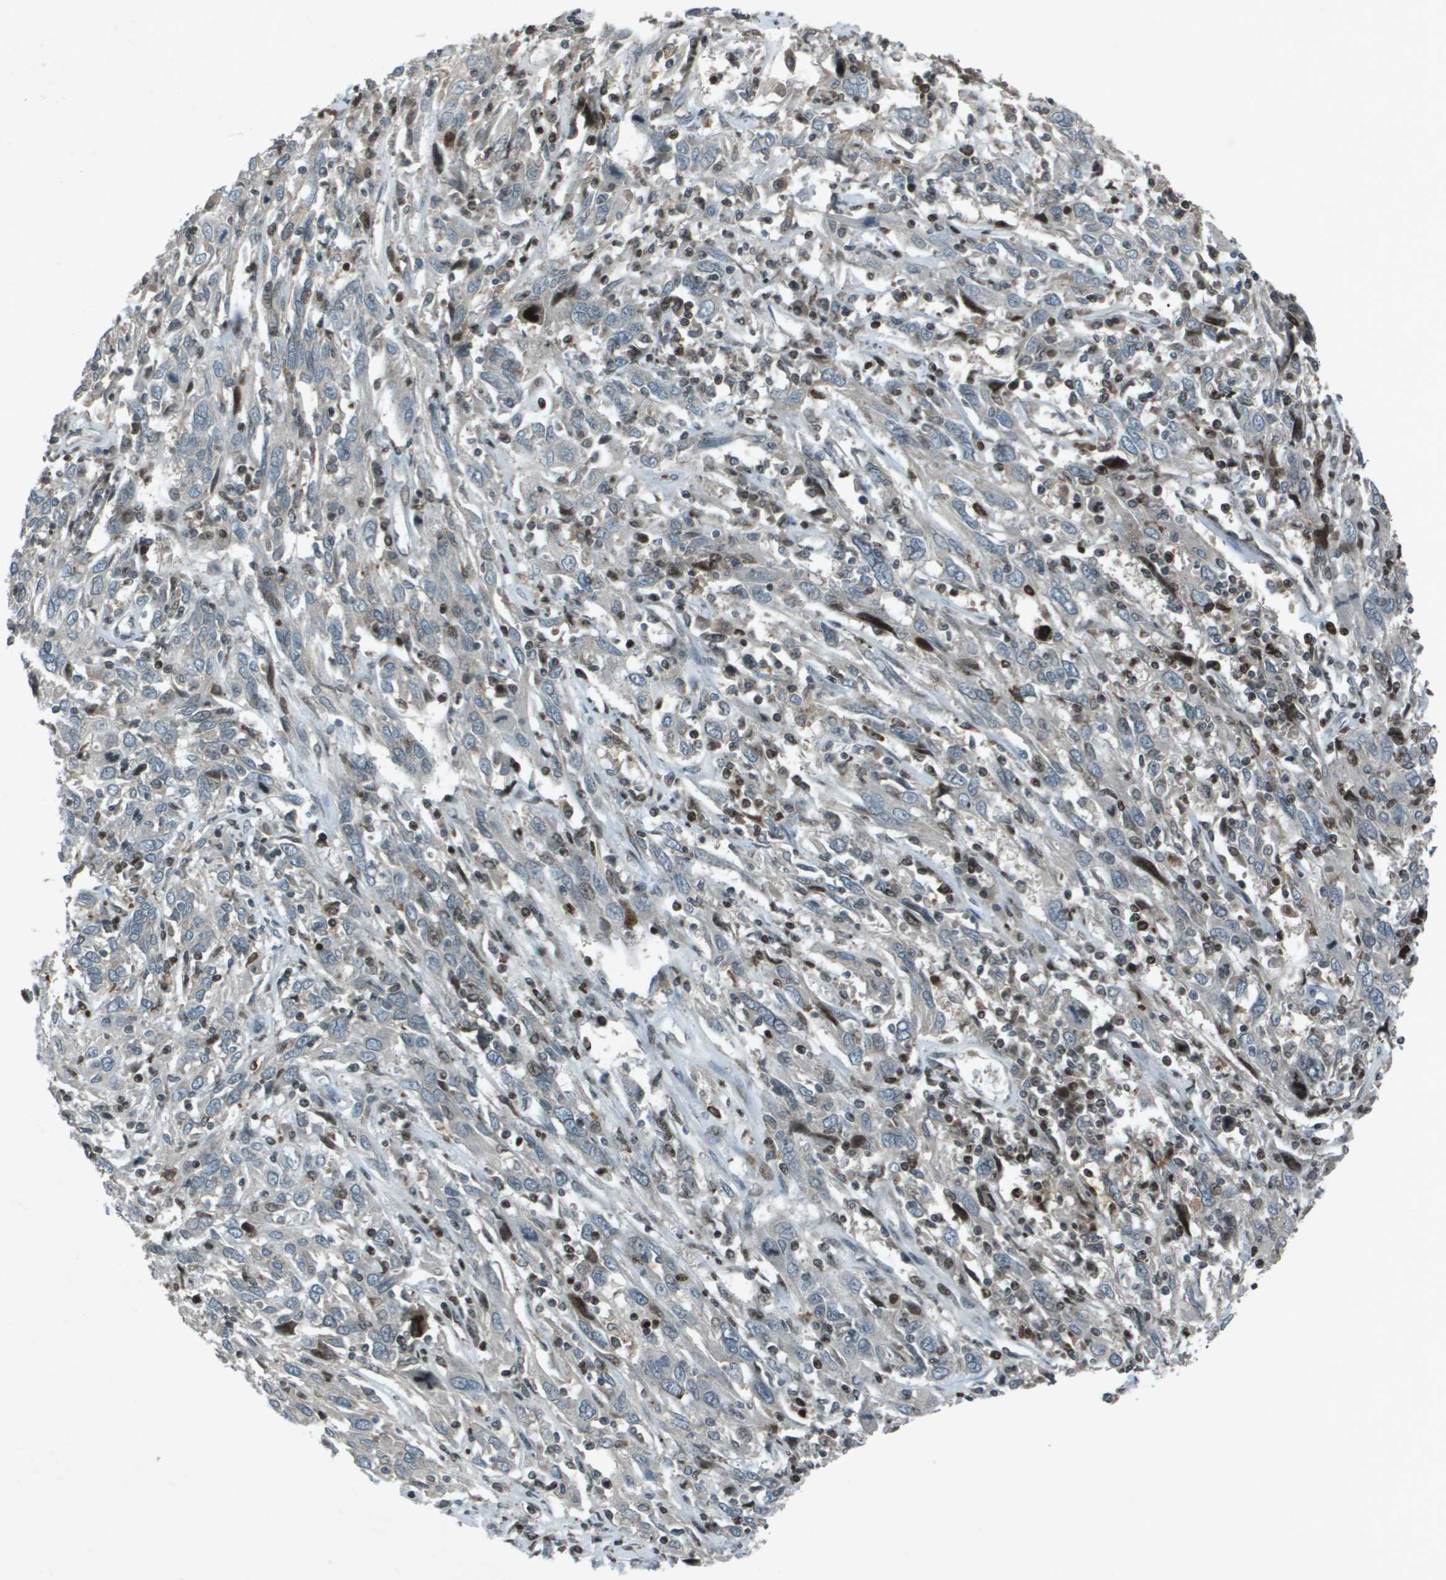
{"staining": {"intensity": "negative", "quantity": "none", "location": "none"}, "tissue": "cervical cancer", "cell_type": "Tumor cells", "image_type": "cancer", "snomed": [{"axis": "morphology", "description": "Squamous cell carcinoma, NOS"}, {"axis": "topography", "description": "Cervix"}], "caption": "An immunohistochemistry histopathology image of cervical cancer (squamous cell carcinoma) is shown. There is no staining in tumor cells of cervical cancer (squamous cell carcinoma). Nuclei are stained in blue.", "gene": "CXCL12", "patient": {"sex": "female", "age": 46}}